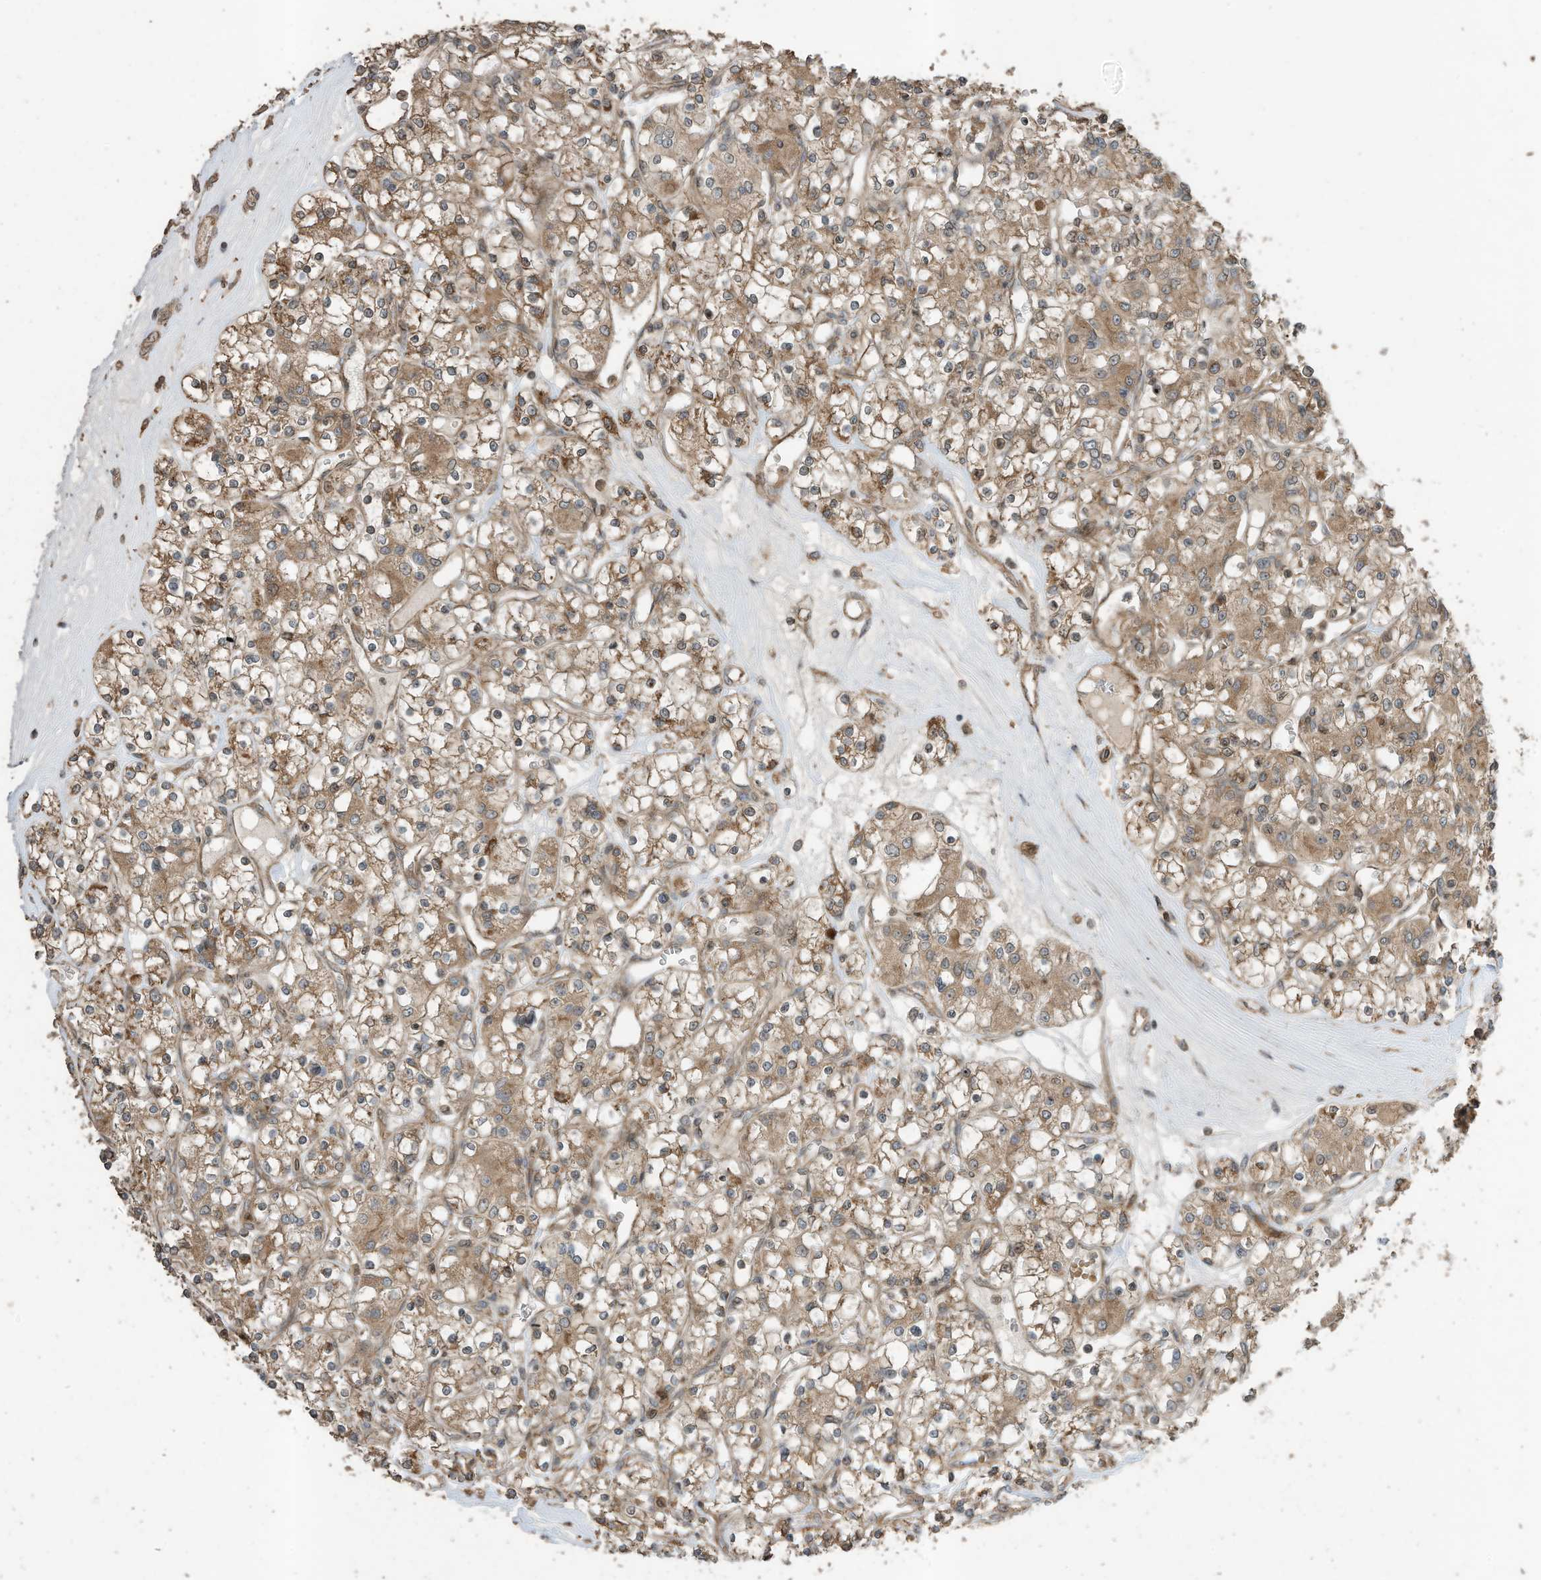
{"staining": {"intensity": "moderate", "quantity": ">75%", "location": "cytoplasmic/membranous"}, "tissue": "renal cancer", "cell_type": "Tumor cells", "image_type": "cancer", "snomed": [{"axis": "morphology", "description": "Adenocarcinoma, NOS"}, {"axis": "topography", "description": "Kidney"}], "caption": "Approximately >75% of tumor cells in human renal cancer display moderate cytoplasmic/membranous protein staining as visualized by brown immunohistochemical staining.", "gene": "ZNF653", "patient": {"sex": "female", "age": 59}}